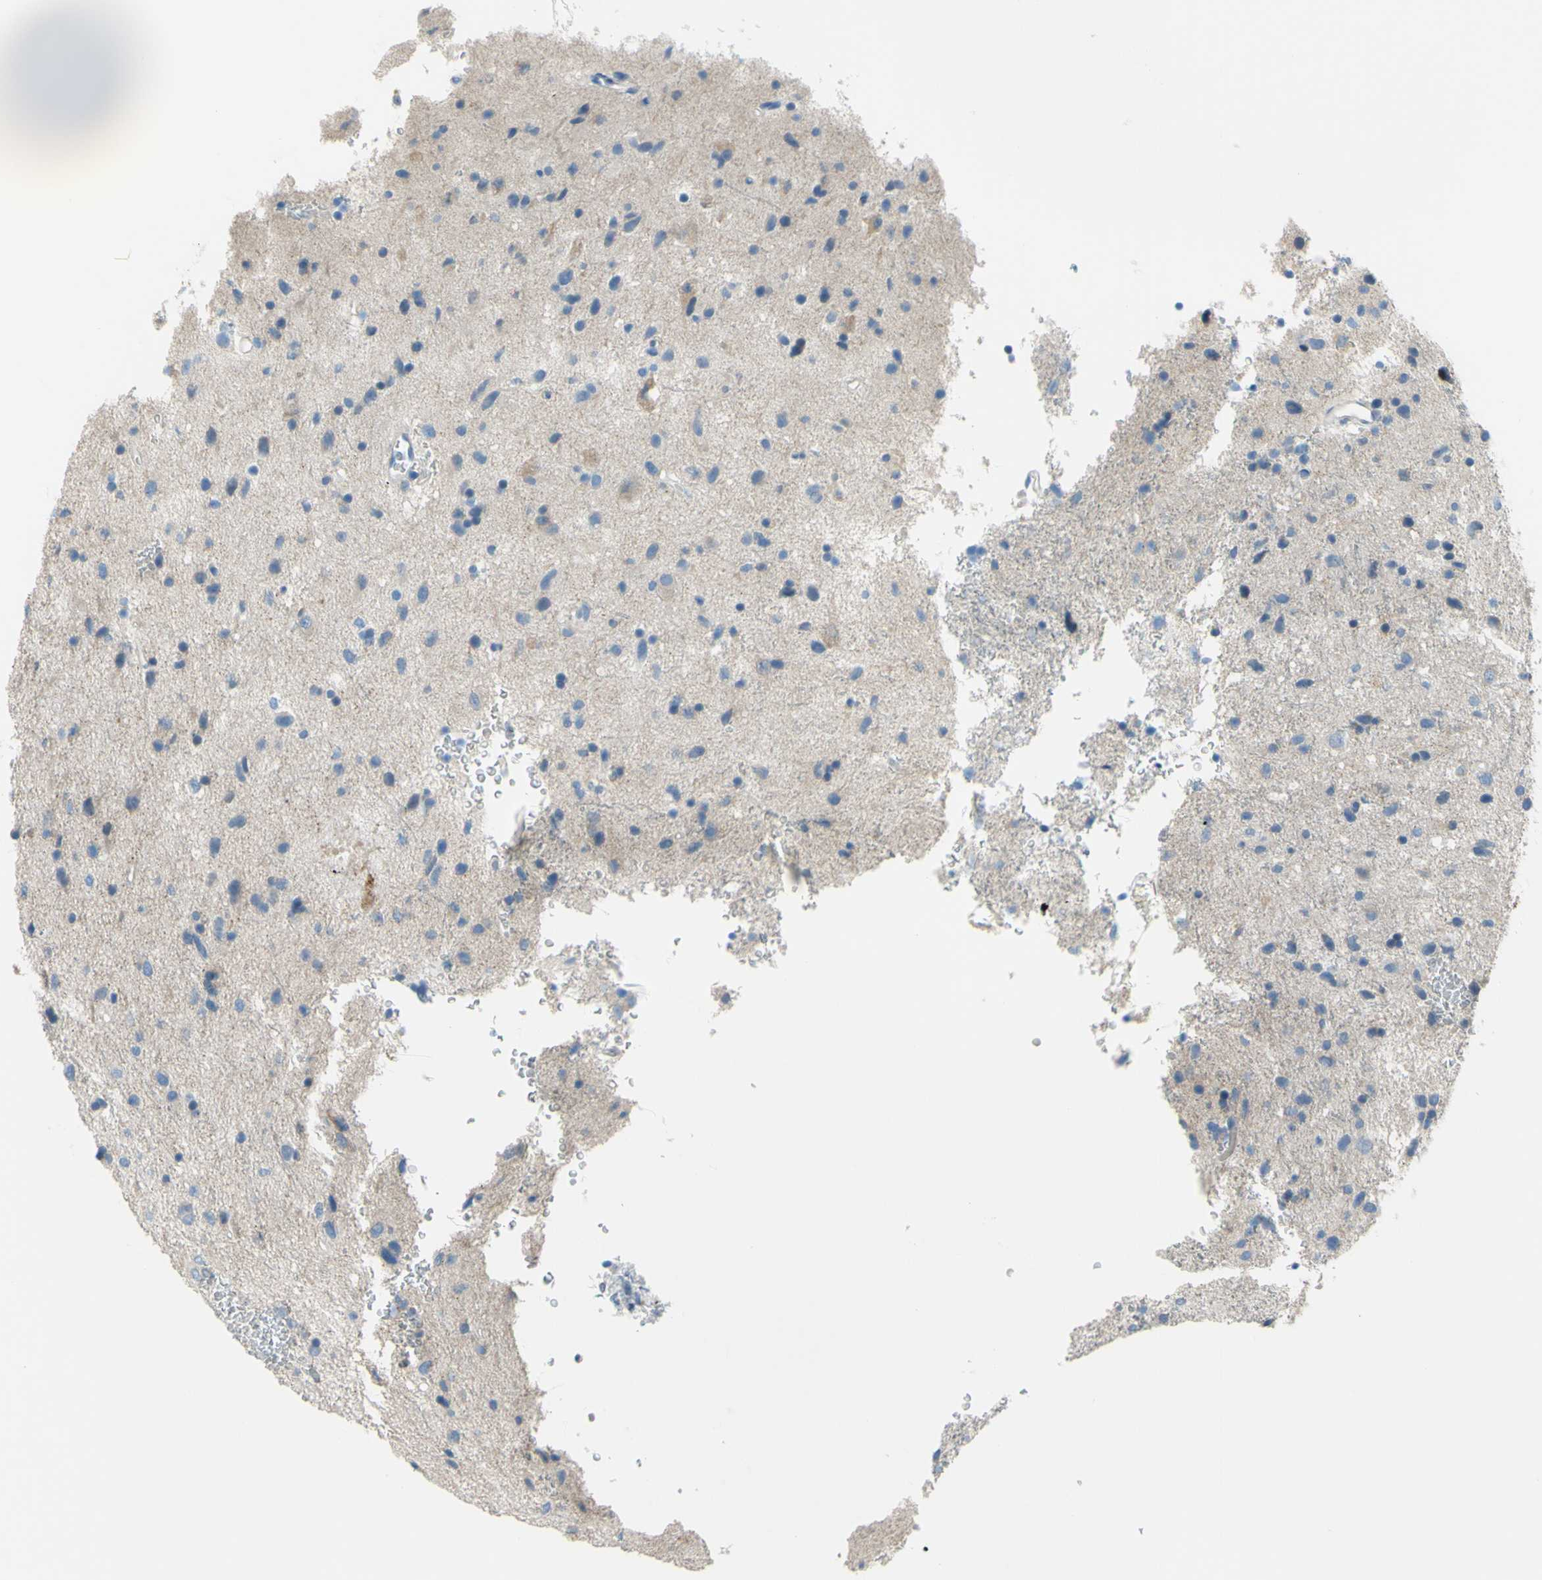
{"staining": {"intensity": "negative", "quantity": "none", "location": "none"}, "tissue": "glioma", "cell_type": "Tumor cells", "image_type": "cancer", "snomed": [{"axis": "morphology", "description": "Glioma, malignant, Low grade"}, {"axis": "topography", "description": "Brain"}], "caption": "Immunohistochemical staining of human low-grade glioma (malignant) exhibits no significant staining in tumor cells.", "gene": "PRRG2", "patient": {"sex": "male", "age": 77}}